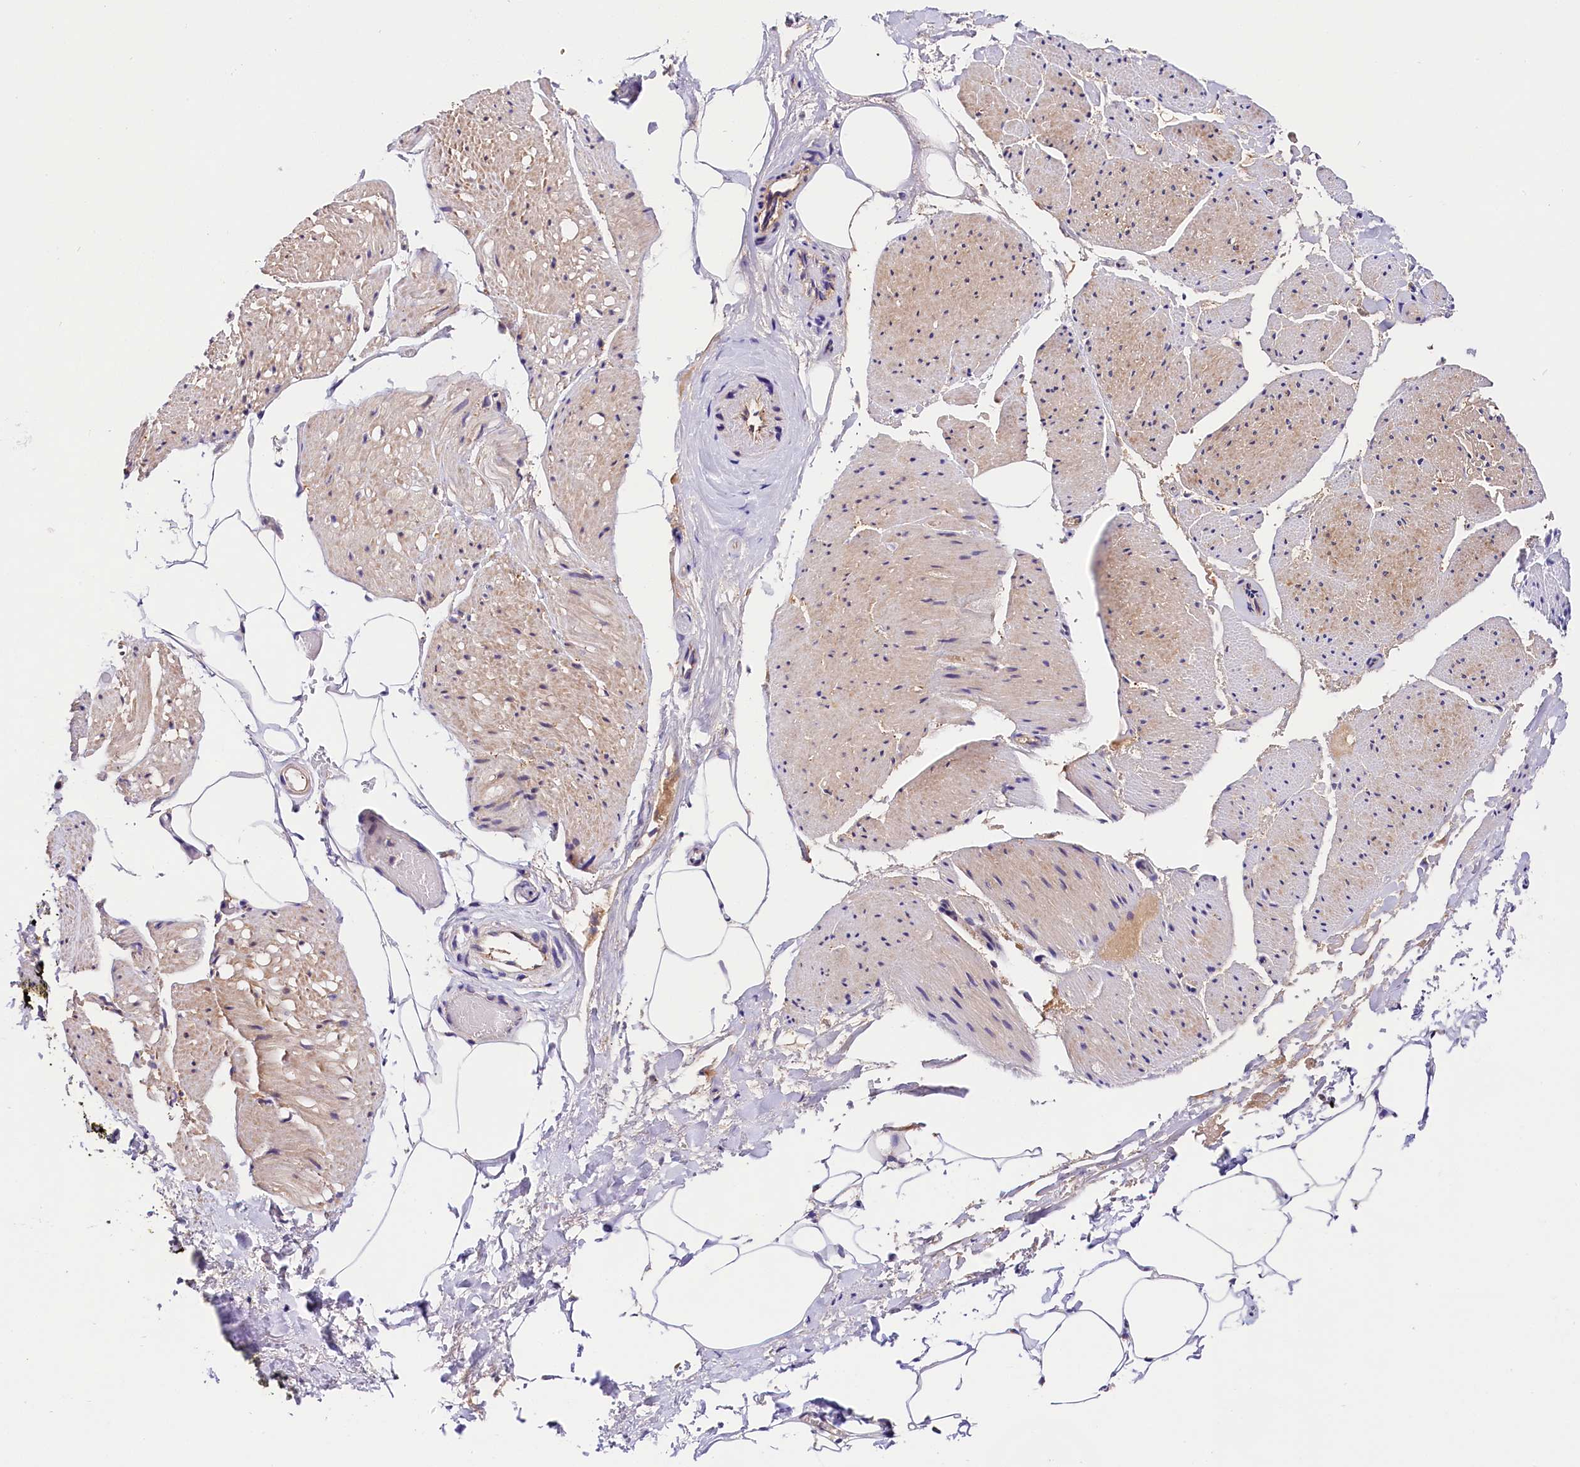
{"staining": {"intensity": "negative", "quantity": "none", "location": "none"}, "tissue": "adipose tissue", "cell_type": "Adipocytes", "image_type": "normal", "snomed": [{"axis": "morphology", "description": "Normal tissue, NOS"}, {"axis": "morphology", "description": "Adenocarcinoma, Low grade"}, {"axis": "topography", "description": "Prostate"}, {"axis": "topography", "description": "Peripheral nerve tissue"}], "caption": "High magnification brightfield microscopy of unremarkable adipose tissue stained with DAB (brown) and counterstained with hematoxylin (blue): adipocytes show no significant positivity. (Immunohistochemistry, brightfield microscopy, high magnification).", "gene": "SPG11", "patient": {"sex": "male", "age": 63}}